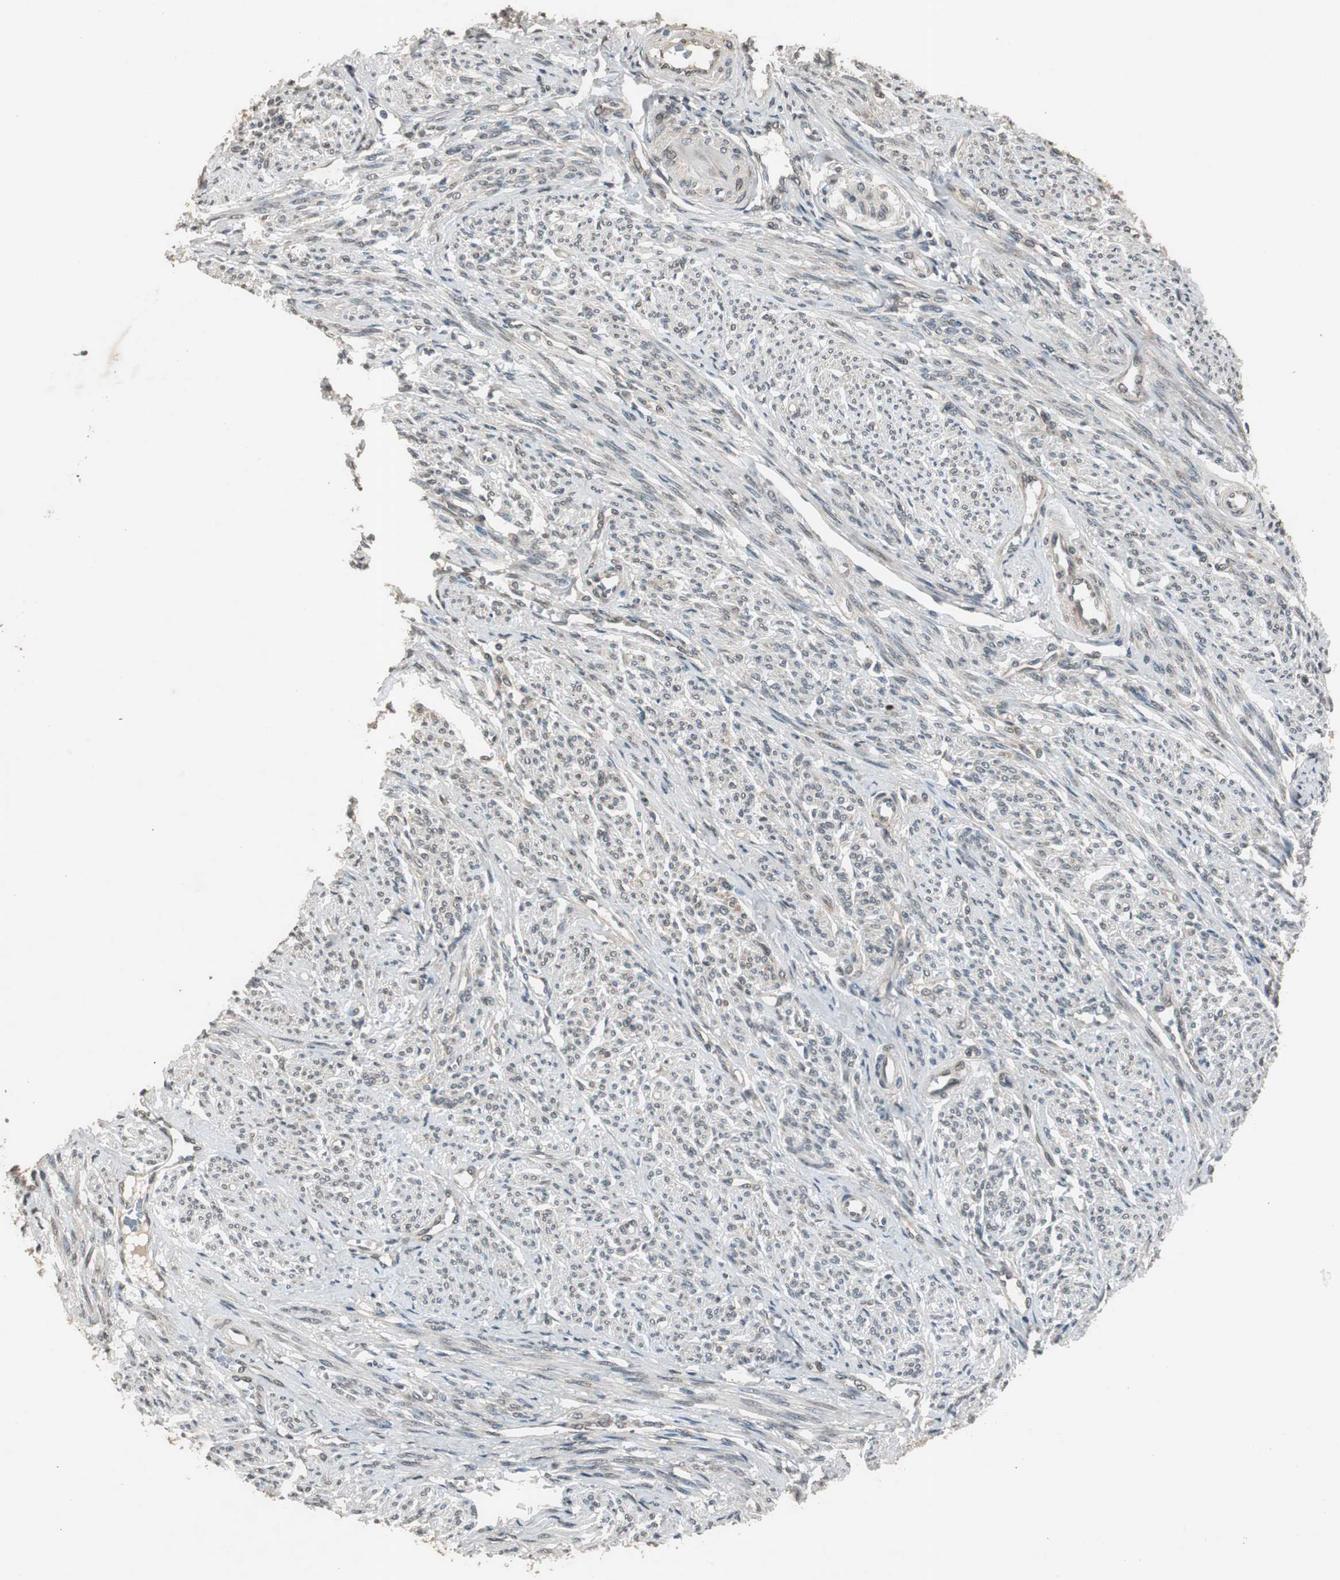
{"staining": {"intensity": "moderate", "quantity": "25%-75%", "location": "nuclear"}, "tissue": "smooth muscle", "cell_type": "Smooth muscle cells", "image_type": "normal", "snomed": [{"axis": "morphology", "description": "Normal tissue, NOS"}, {"axis": "topography", "description": "Smooth muscle"}], "caption": "The image reveals immunohistochemical staining of benign smooth muscle. There is moderate nuclear expression is appreciated in about 25%-75% of smooth muscle cells.", "gene": "BOLA1", "patient": {"sex": "female", "age": 65}}